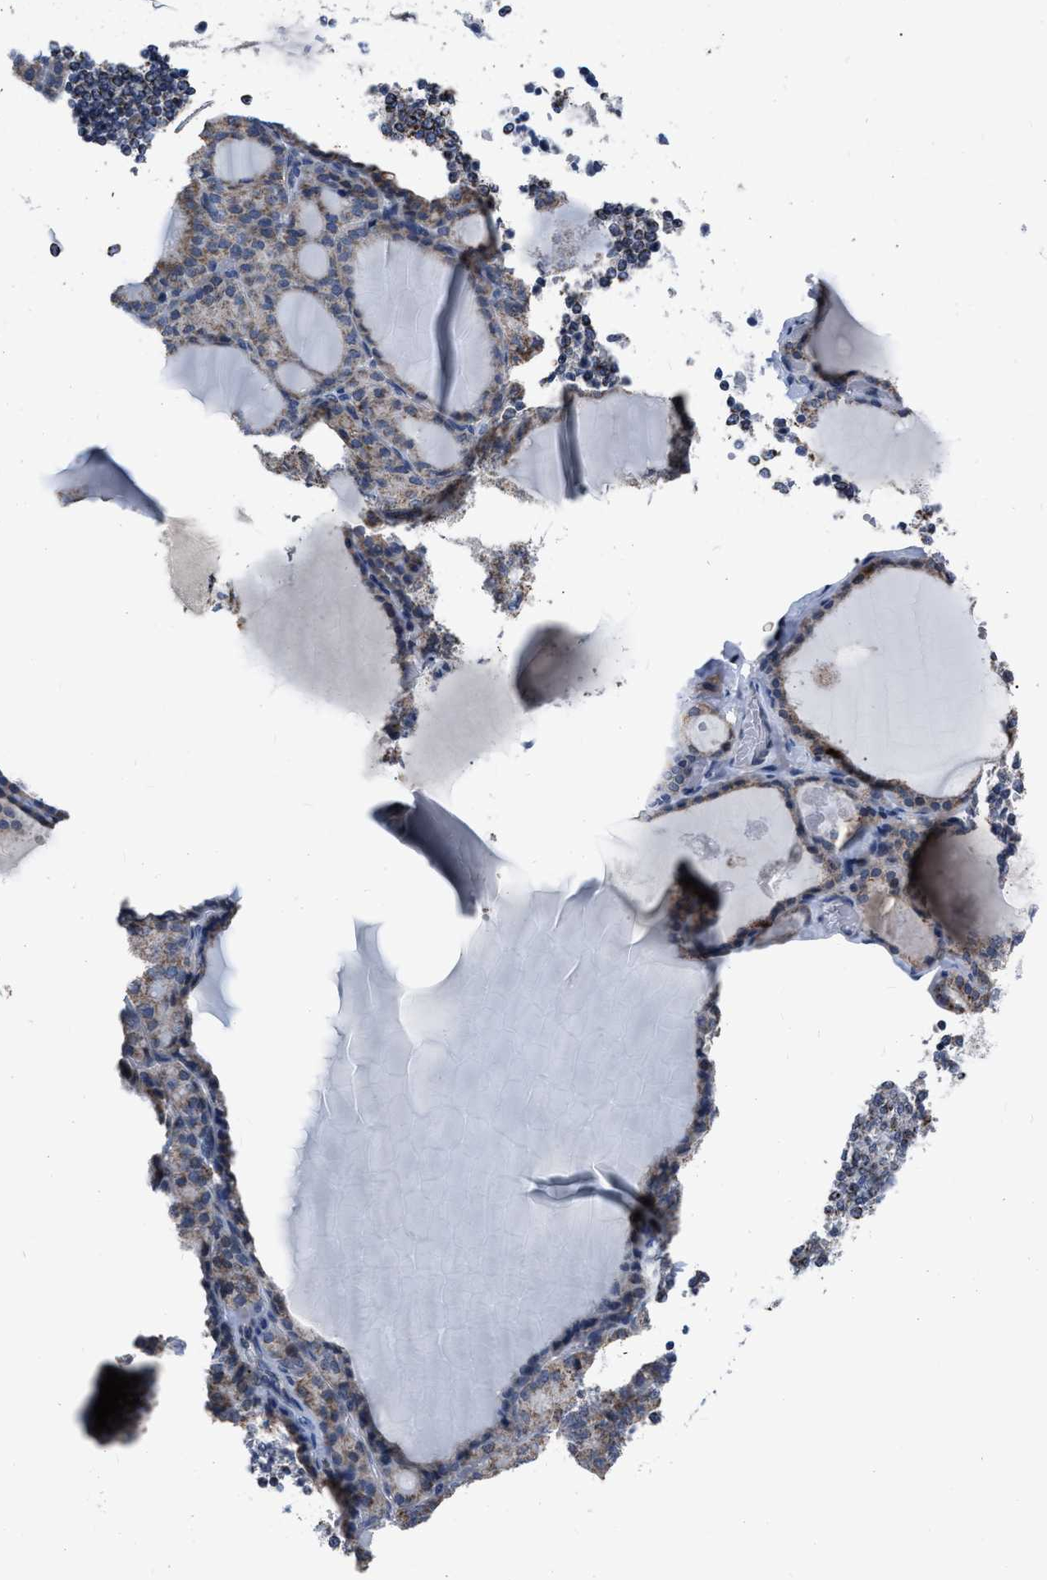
{"staining": {"intensity": "moderate", "quantity": ">75%", "location": "cytoplasmic/membranous"}, "tissue": "thyroid gland", "cell_type": "Glandular cells", "image_type": "normal", "snomed": [{"axis": "morphology", "description": "Normal tissue, NOS"}, {"axis": "topography", "description": "Thyroid gland"}], "caption": "A high-resolution image shows immunohistochemistry staining of benign thyroid gland, which exhibits moderate cytoplasmic/membranous expression in about >75% of glandular cells.", "gene": "DDX56", "patient": {"sex": "male", "age": 56}}